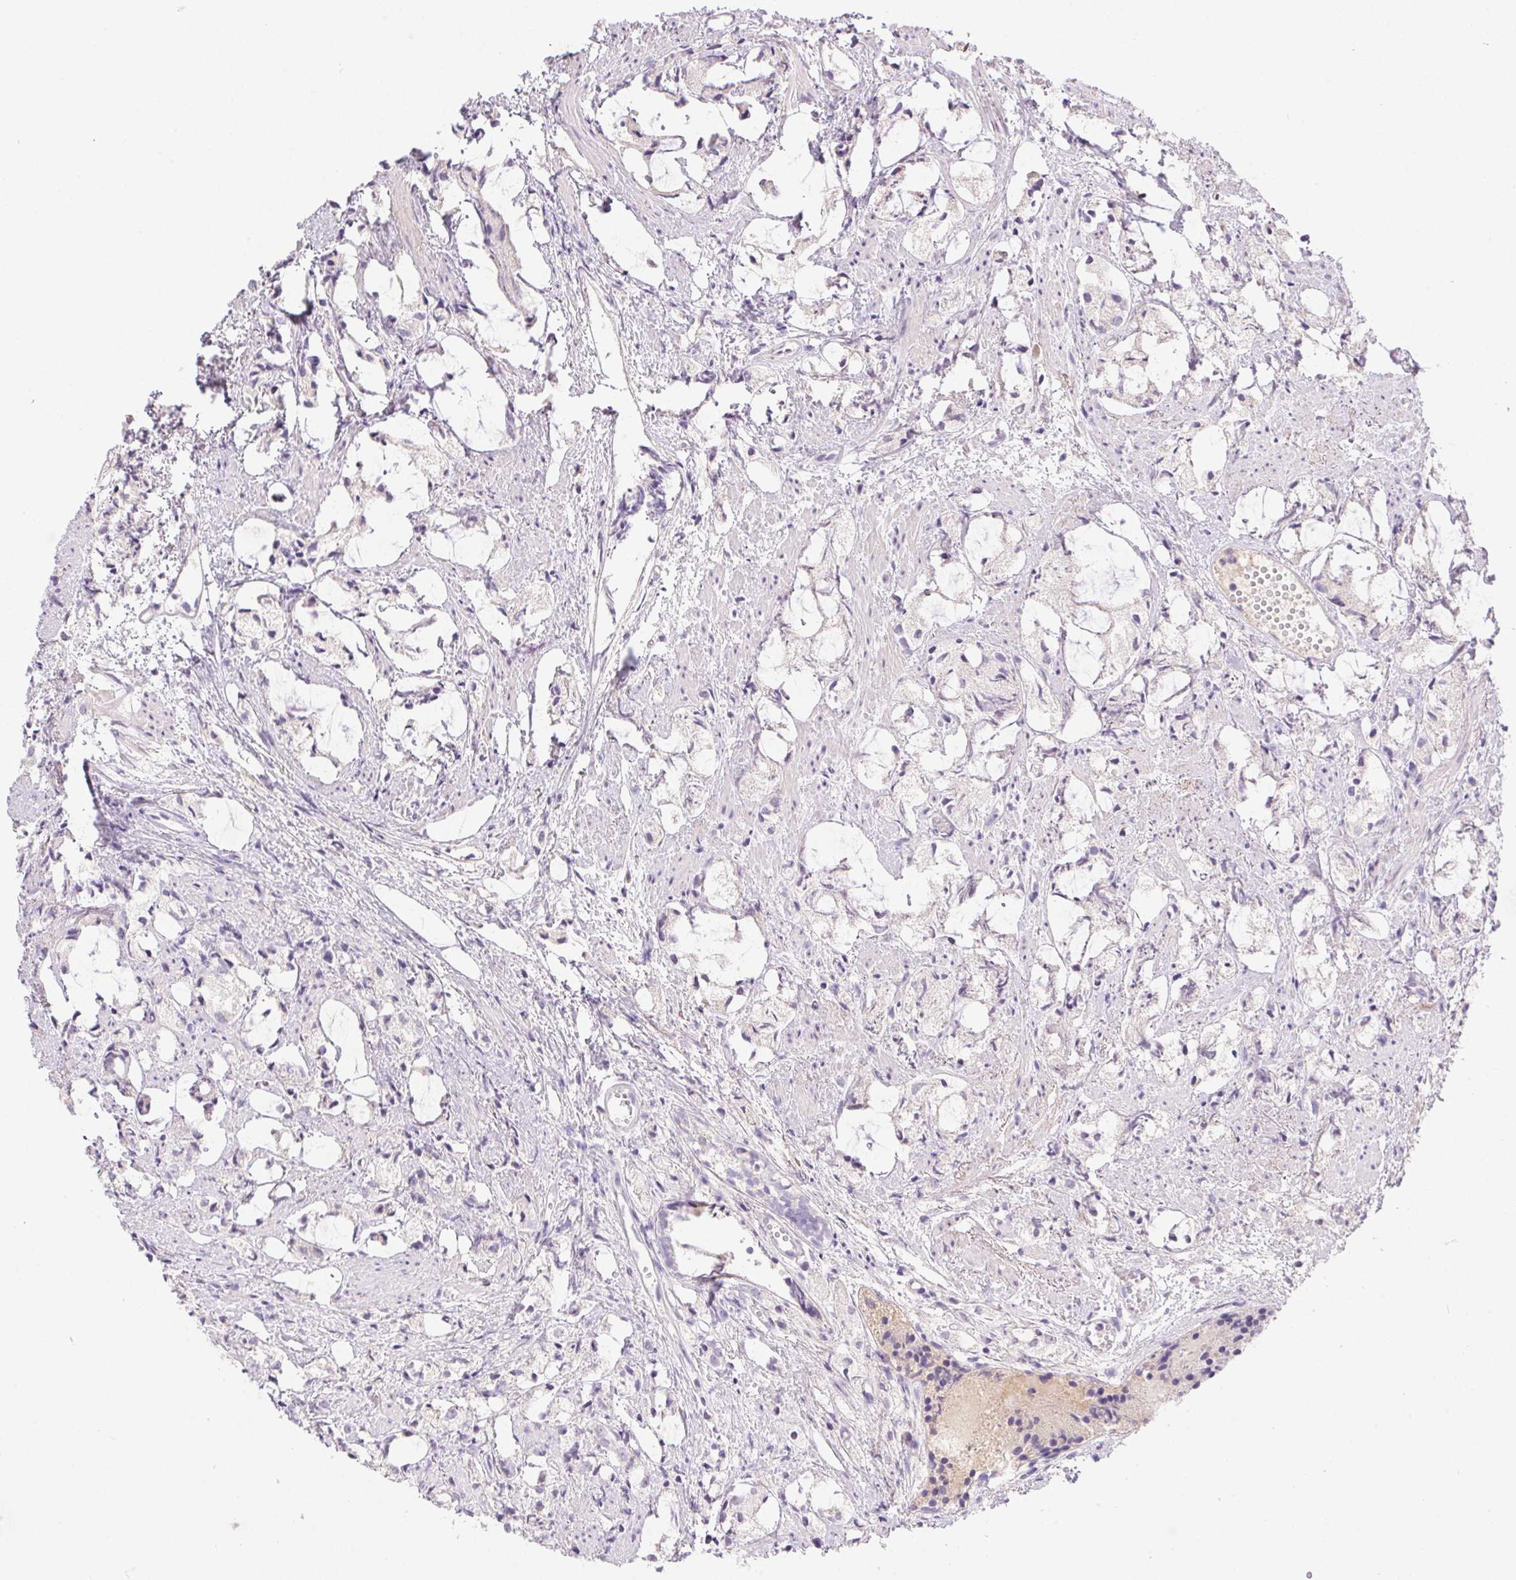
{"staining": {"intensity": "negative", "quantity": "none", "location": "none"}, "tissue": "prostate cancer", "cell_type": "Tumor cells", "image_type": "cancer", "snomed": [{"axis": "morphology", "description": "Adenocarcinoma, High grade"}, {"axis": "topography", "description": "Prostate"}], "caption": "This is an immunohistochemistry micrograph of prostate cancer (high-grade adenocarcinoma). There is no staining in tumor cells.", "gene": "SP9", "patient": {"sex": "male", "age": 85}}